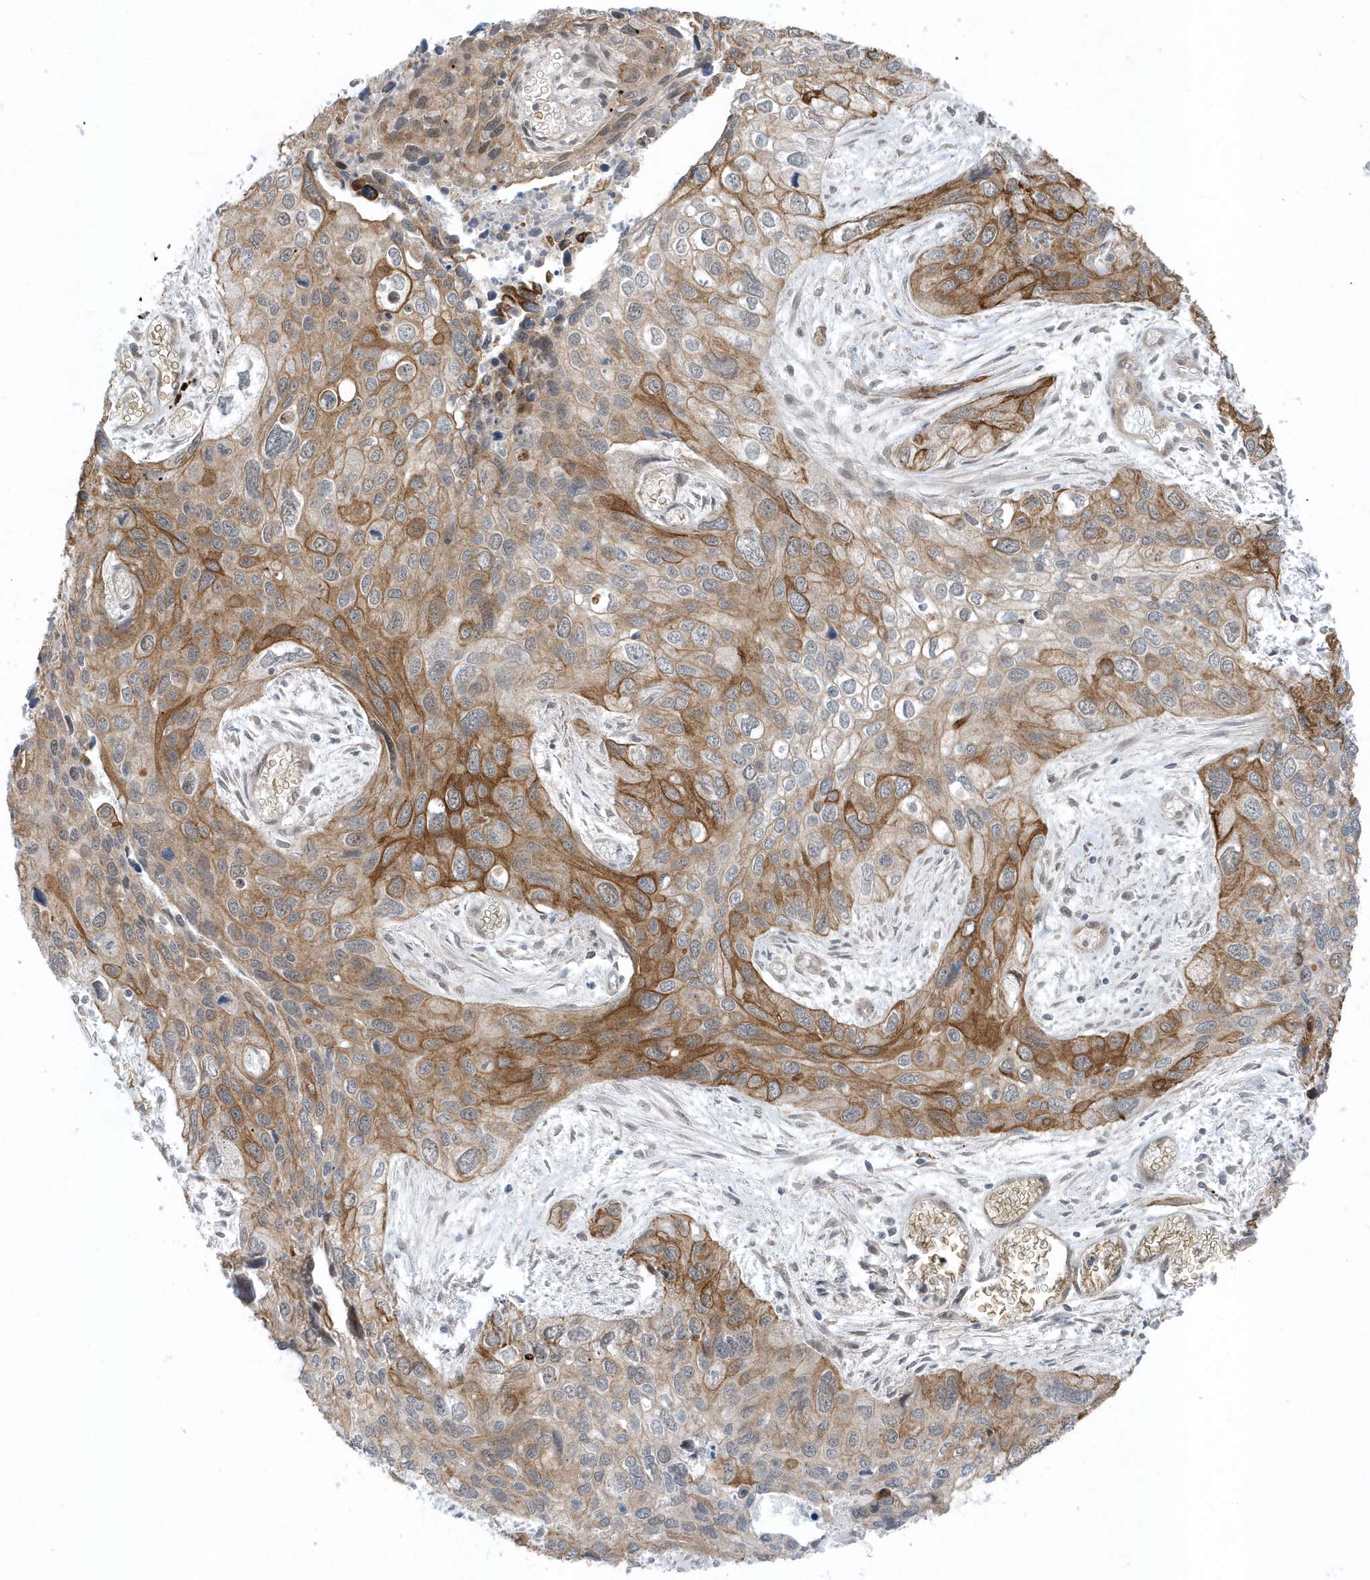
{"staining": {"intensity": "moderate", "quantity": "25%-75%", "location": "cytoplasmic/membranous"}, "tissue": "cervical cancer", "cell_type": "Tumor cells", "image_type": "cancer", "snomed": [{"axis": "morphology", "description": "Squamous cell carcinoma, NOS"}, {"axis": "topography", "description": "Cervix"}], "caption": "Cervical cancer (squamous cell carcinoma) was stained to show a protein in brown. There is medium levels of moderate cytoplasmic/membranous expression in approximately 25%-75% of tumor cells.", "gene": "PARD3B", "patient": {"sex": "female", "age": 55}}